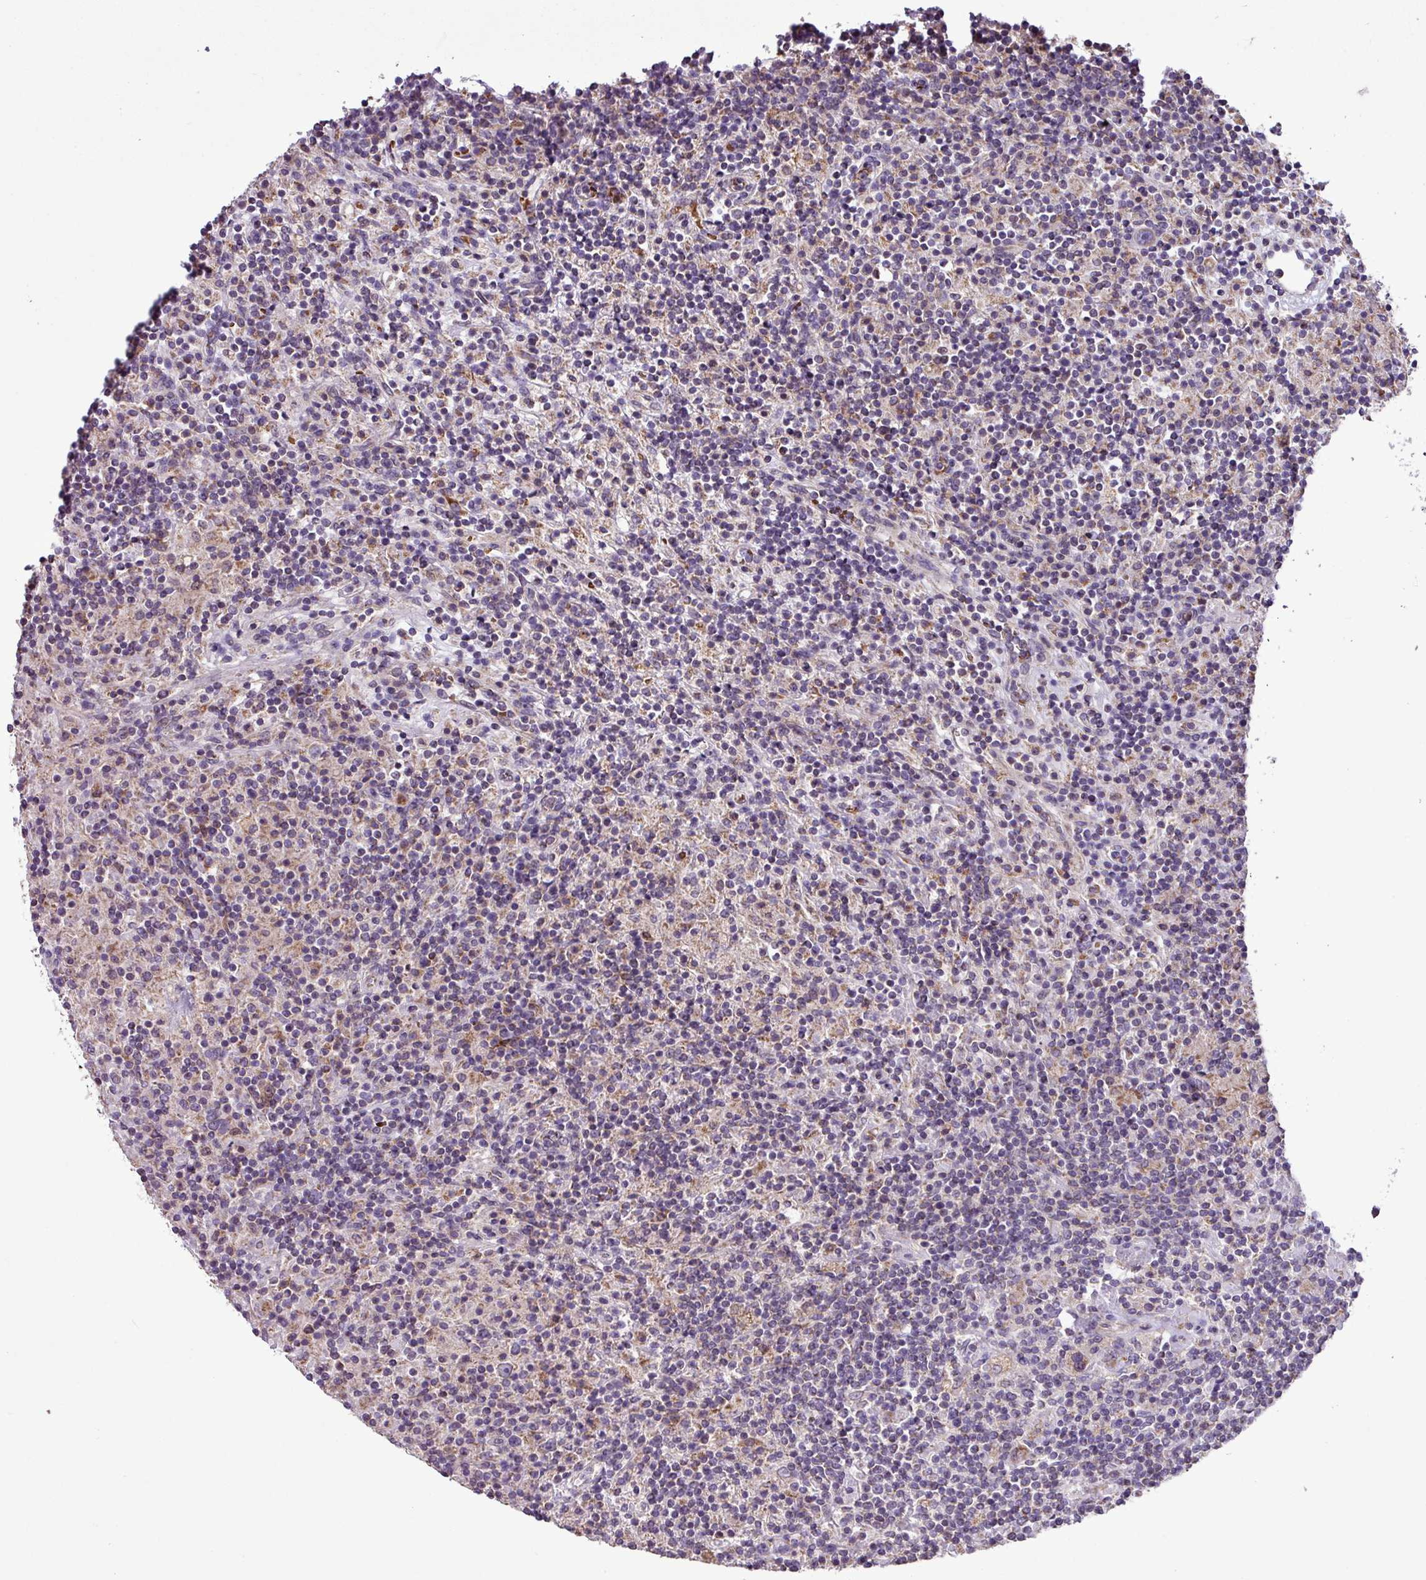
{"staining": {"intensity": "weak", "quantity": "<25%", "location": "cytoplasmic/membranous"}, "tissue": "lymphoma", "cell_type": "Tumor cells", "image_type": "cancer", "snomed": [{"axis": "morphology", "description": "Hodgkin's disease, NOS"}, {"axis": "topography", "description": "Lymph node"}], "caption": "Immunohistochemical staining of human Hodgkin's disease displays no significant expression in tumor cells. (IHC, brightfield microscopy, high magnification).", "gene": "FAM183A", "patient": {"sex": "male", "age": 70}}